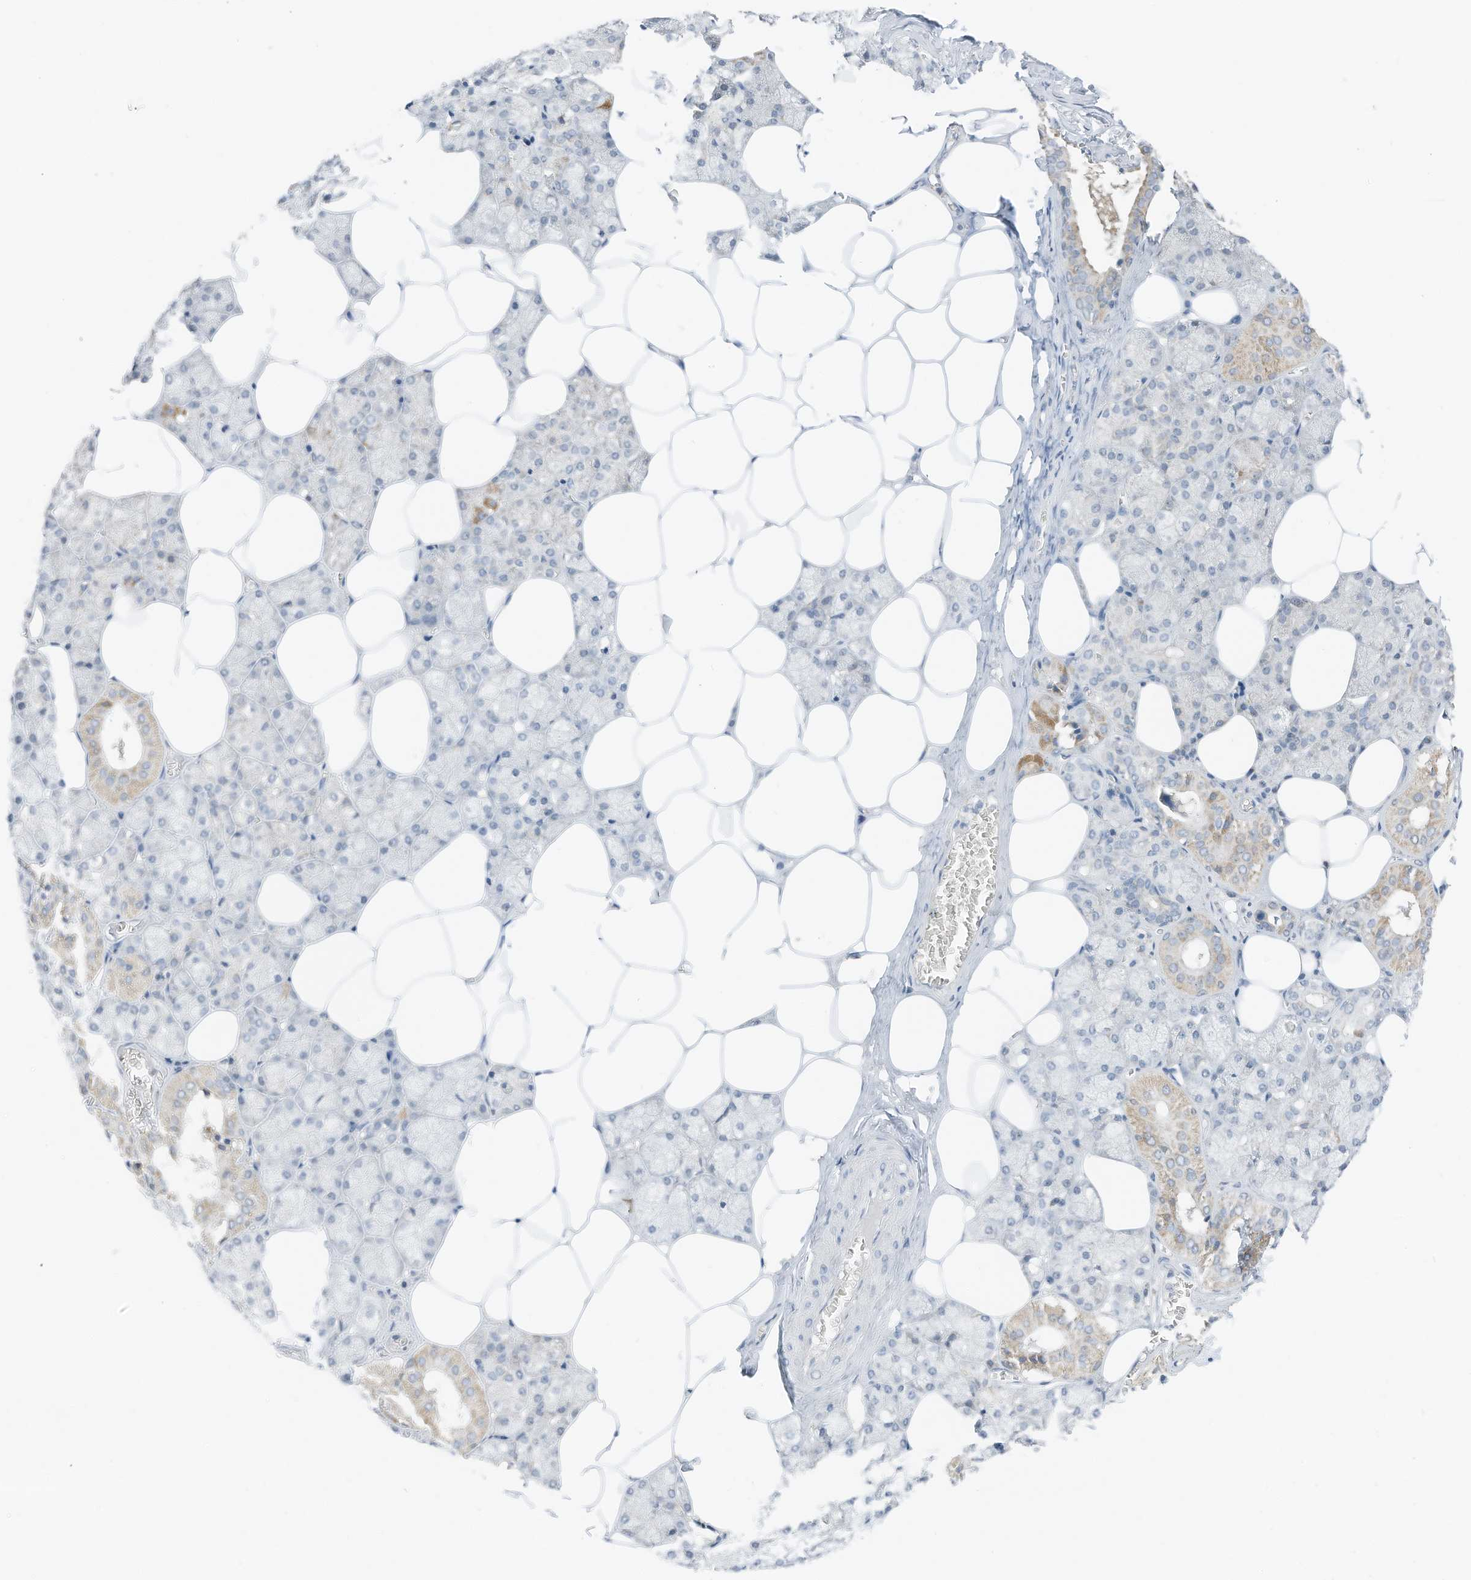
{"staining": {"intensity": "moderate", "quantity": "<25%", "location": "cytoplasmic/membranous"}, "tissue": "salivary gland", "cell_type": "Glandular cells", "image_type": "normal", "snomed": [{"axis": "morphology", "description": "Normal tissue, NOS"}, {"axis": "topography", "description": "Salivary gland"}], "caption": "Moderate cytoplasmic/membranous expression is present in about <25% of glandular cells in unremarkable salivary gland.", "gene": "RMND1", "patient": {"sex": "male", "age": 62}}